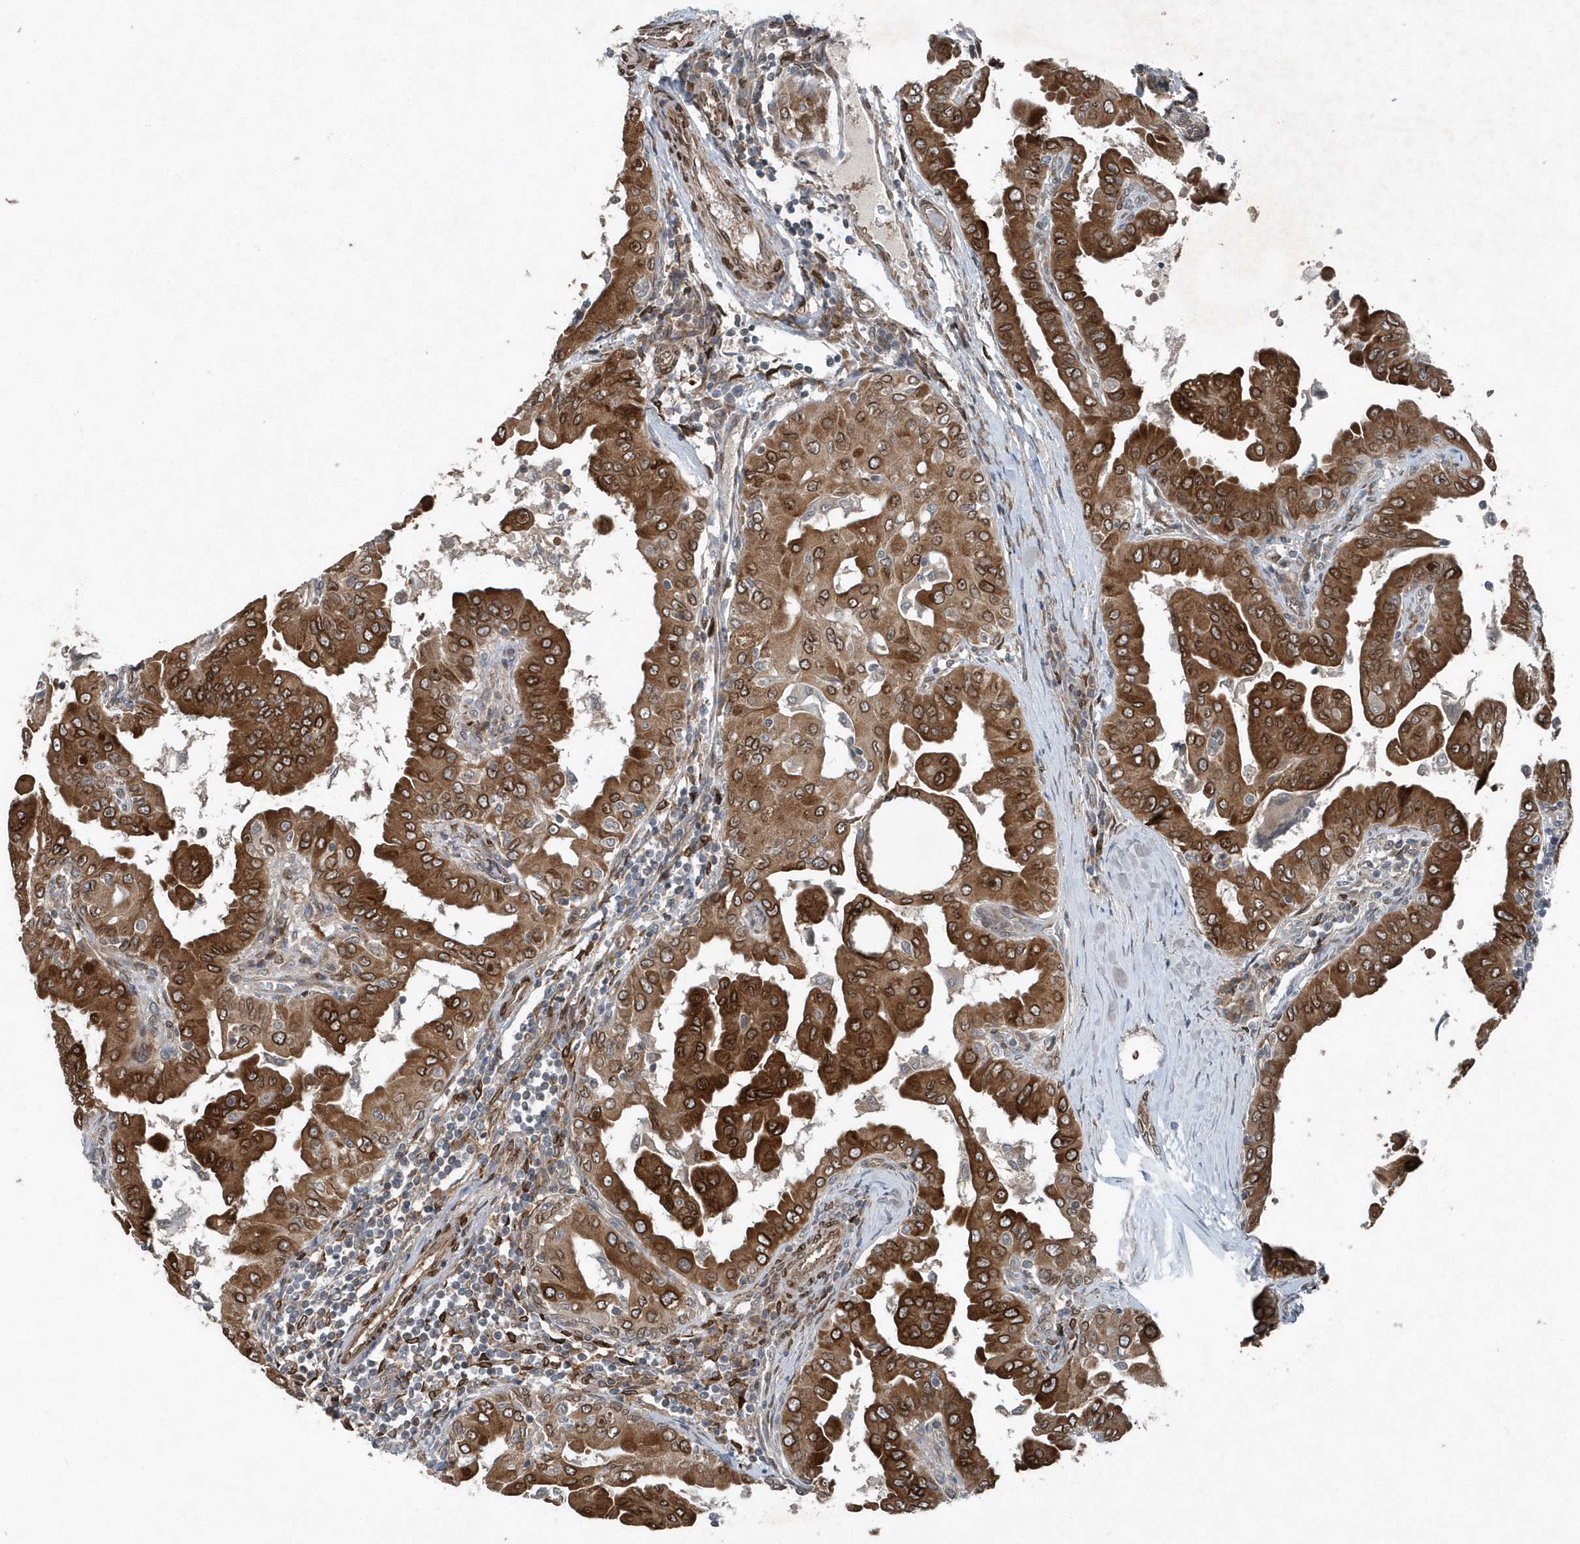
{"staining": {"intensity": "strong", "quantity": ">75%", "location": "cytoplasmic/membranous,nuclear"}, "tissue": "thyroid cancer", "cell_type": "Tumor cells", "image_type": "cancer", "snomed": [{"axis": "morphology", "description": "Papillary adenocarcinoma, NOS"}, {"axis": "topography", "description": "Thyroid gland"}], "caption": "A histopathology image of papillary adenocarcinoma (thyroid) stained for a protein demonstrates strong cytoplasmic/membranous and nuclear brown staining in tumor cells. (DAB (3,3'-diaminobenzidine) IHC with brightfield microscopy, high magnification).", "gene": "MCC", "patient": {"sex": "male", "age": 33}}